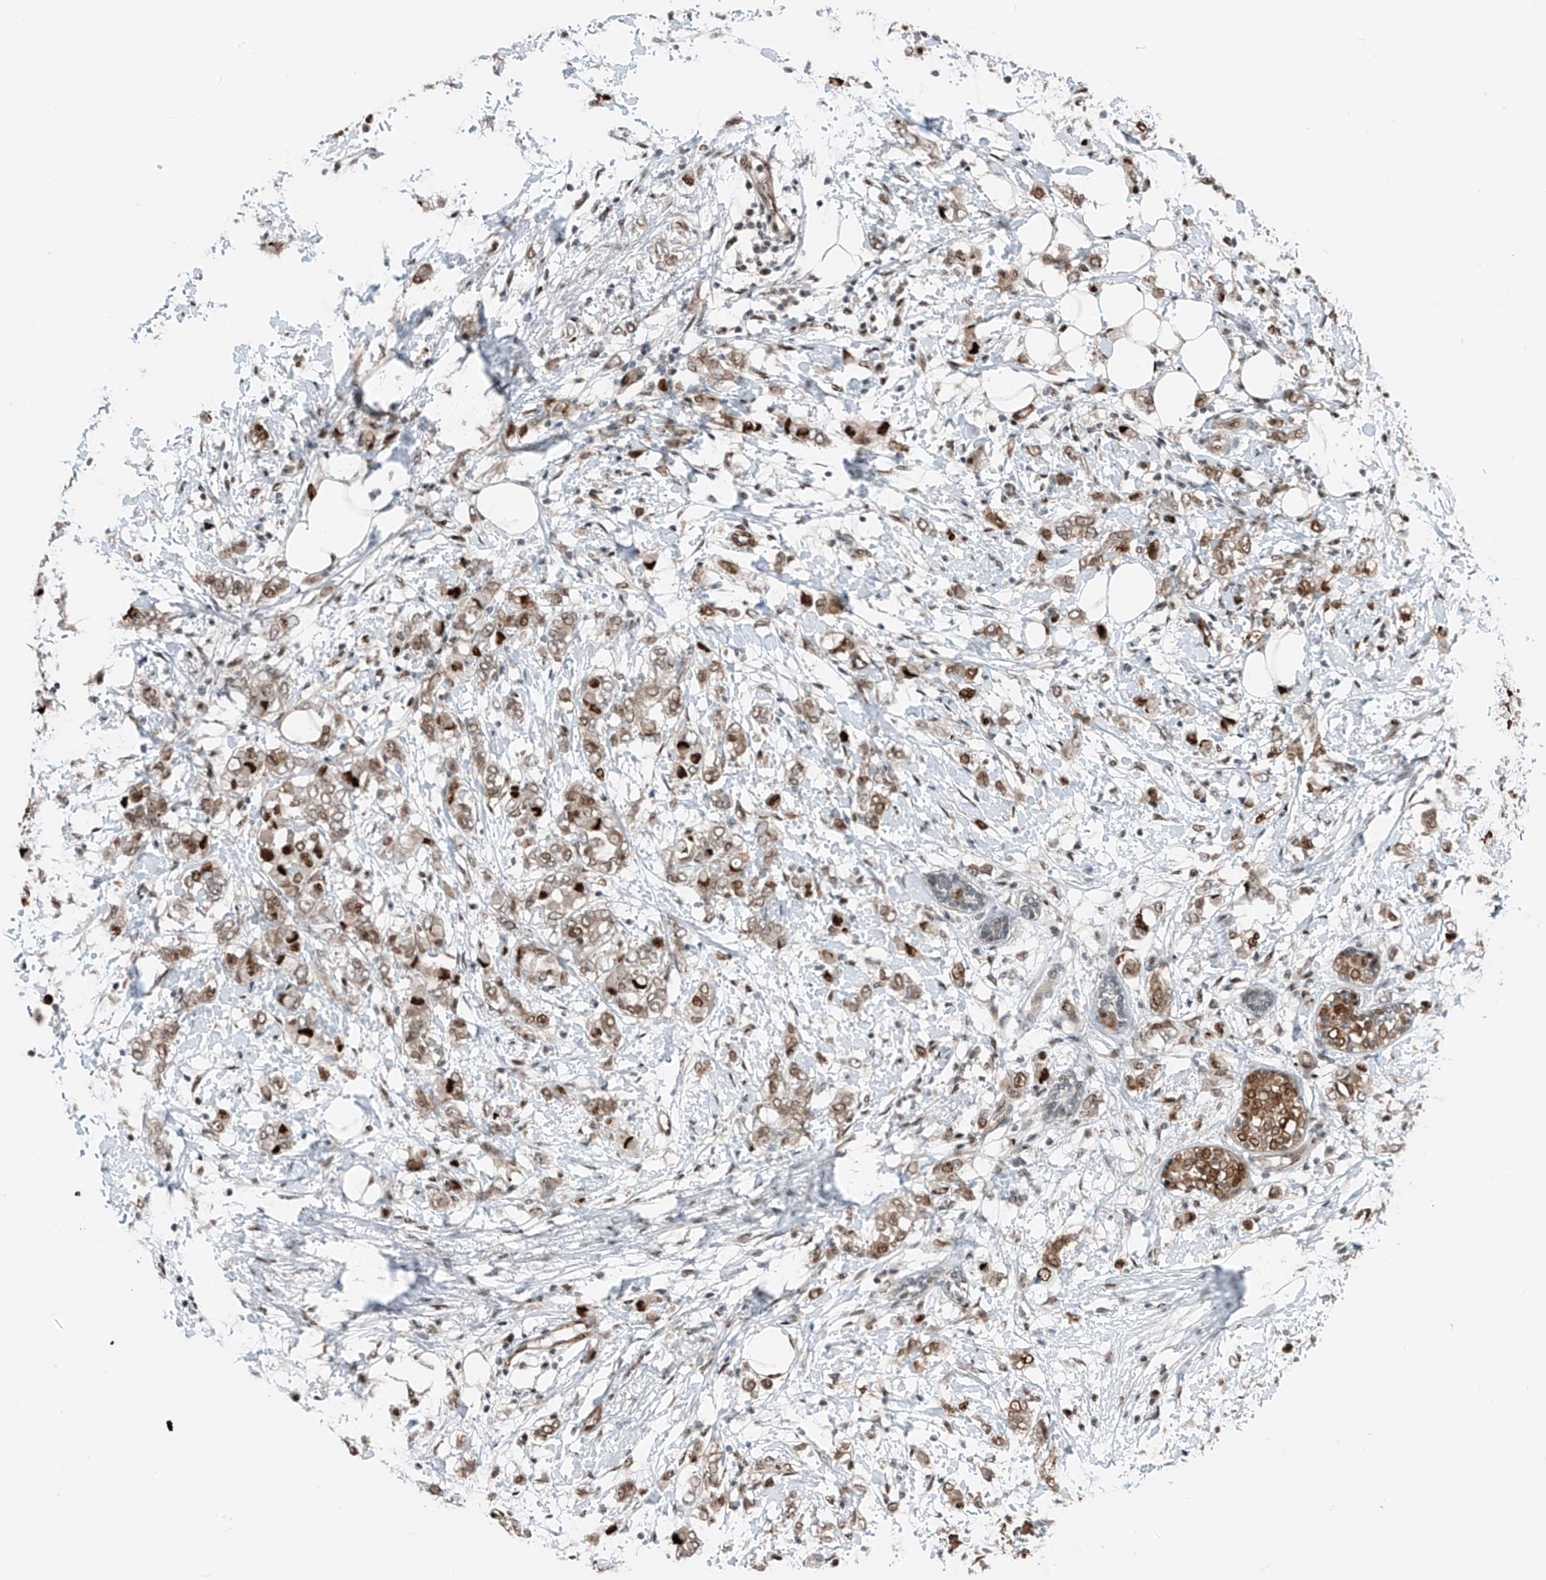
{"staining": {"intensity": "moderate", "quantity": ">75%", "location": "cytoplasmic/membranous,nuclear"}, "tissue": "breast cancer", "cell_type": "Tumor cells", "image_type": "cancer", "snomed": [{"axis": "morphology", "description": "Normal tissue, NOS"}, {"axis": "morphology", "description": "Lobular carcinoma"}, {"axis": "topography", "description": "Breast"}], "caption": "This micrograph demonstrates immunohistochemistry (IHC) staining of human breast cancer (lobular carcinoma), with medium moderate cytoplasmic/membranous and nuclear positivity in approximately >75% of tumor cells.", "gene": "RBP7", "patient": {"sex": "female", "age": 47}}